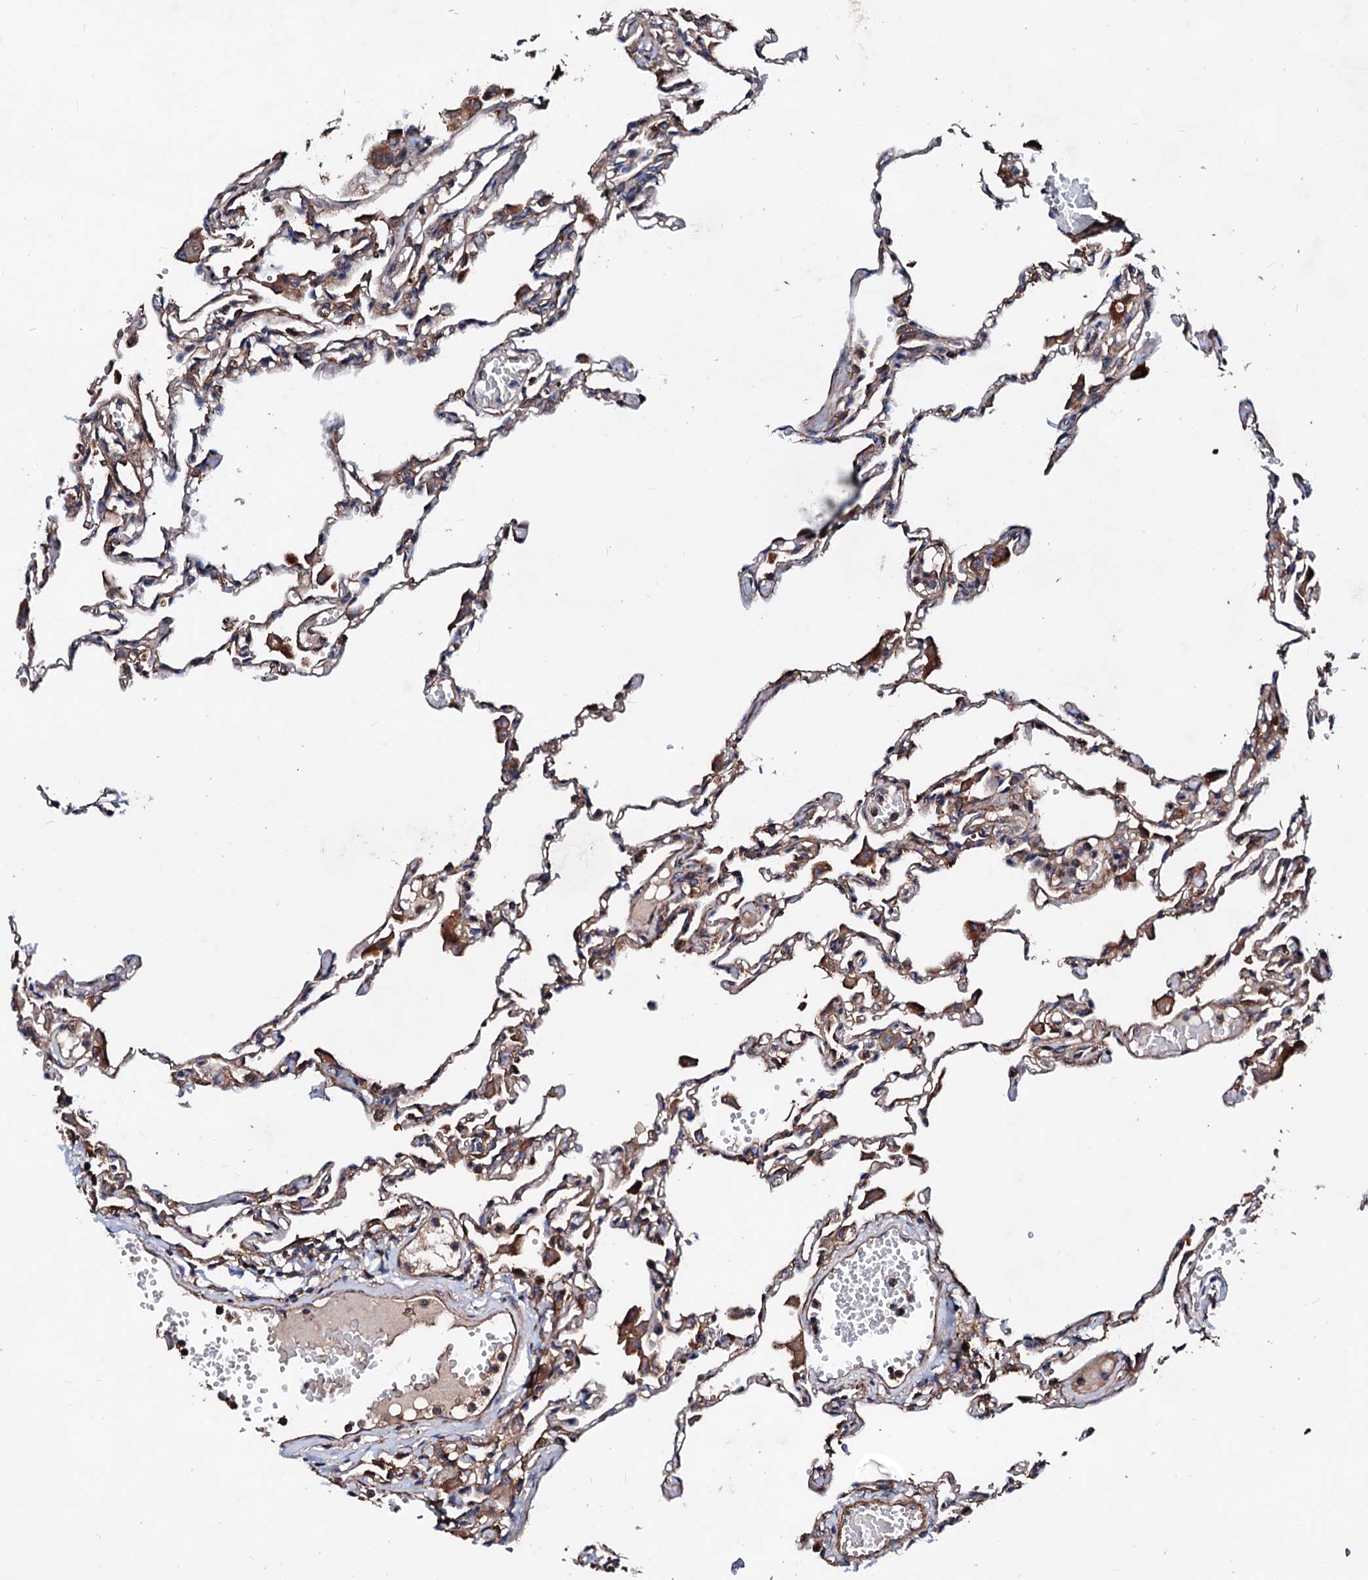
{"staining": {"intensity": "moderate", "quantity": ">75%", "location": "cytoplasmic/membranous"}, "tissue": "lung", "cell_type": "Alveolar cells", "image_type": "normal", "snomed": [{"axis": "morphology", "description": "Normal tissue, NOS"}, {"axis": "topography", "description": "Bronchus"}, {"axis": "topography", "description": "Lung"}], "caption": "Unremarkable lung displays moderate cytoplasmic/membranous expression in about >75% of alveolar cells, visualized by immunohistochemistry.", "gene": "TBCEL", "patient": {"sex": "female", "age": 49}}